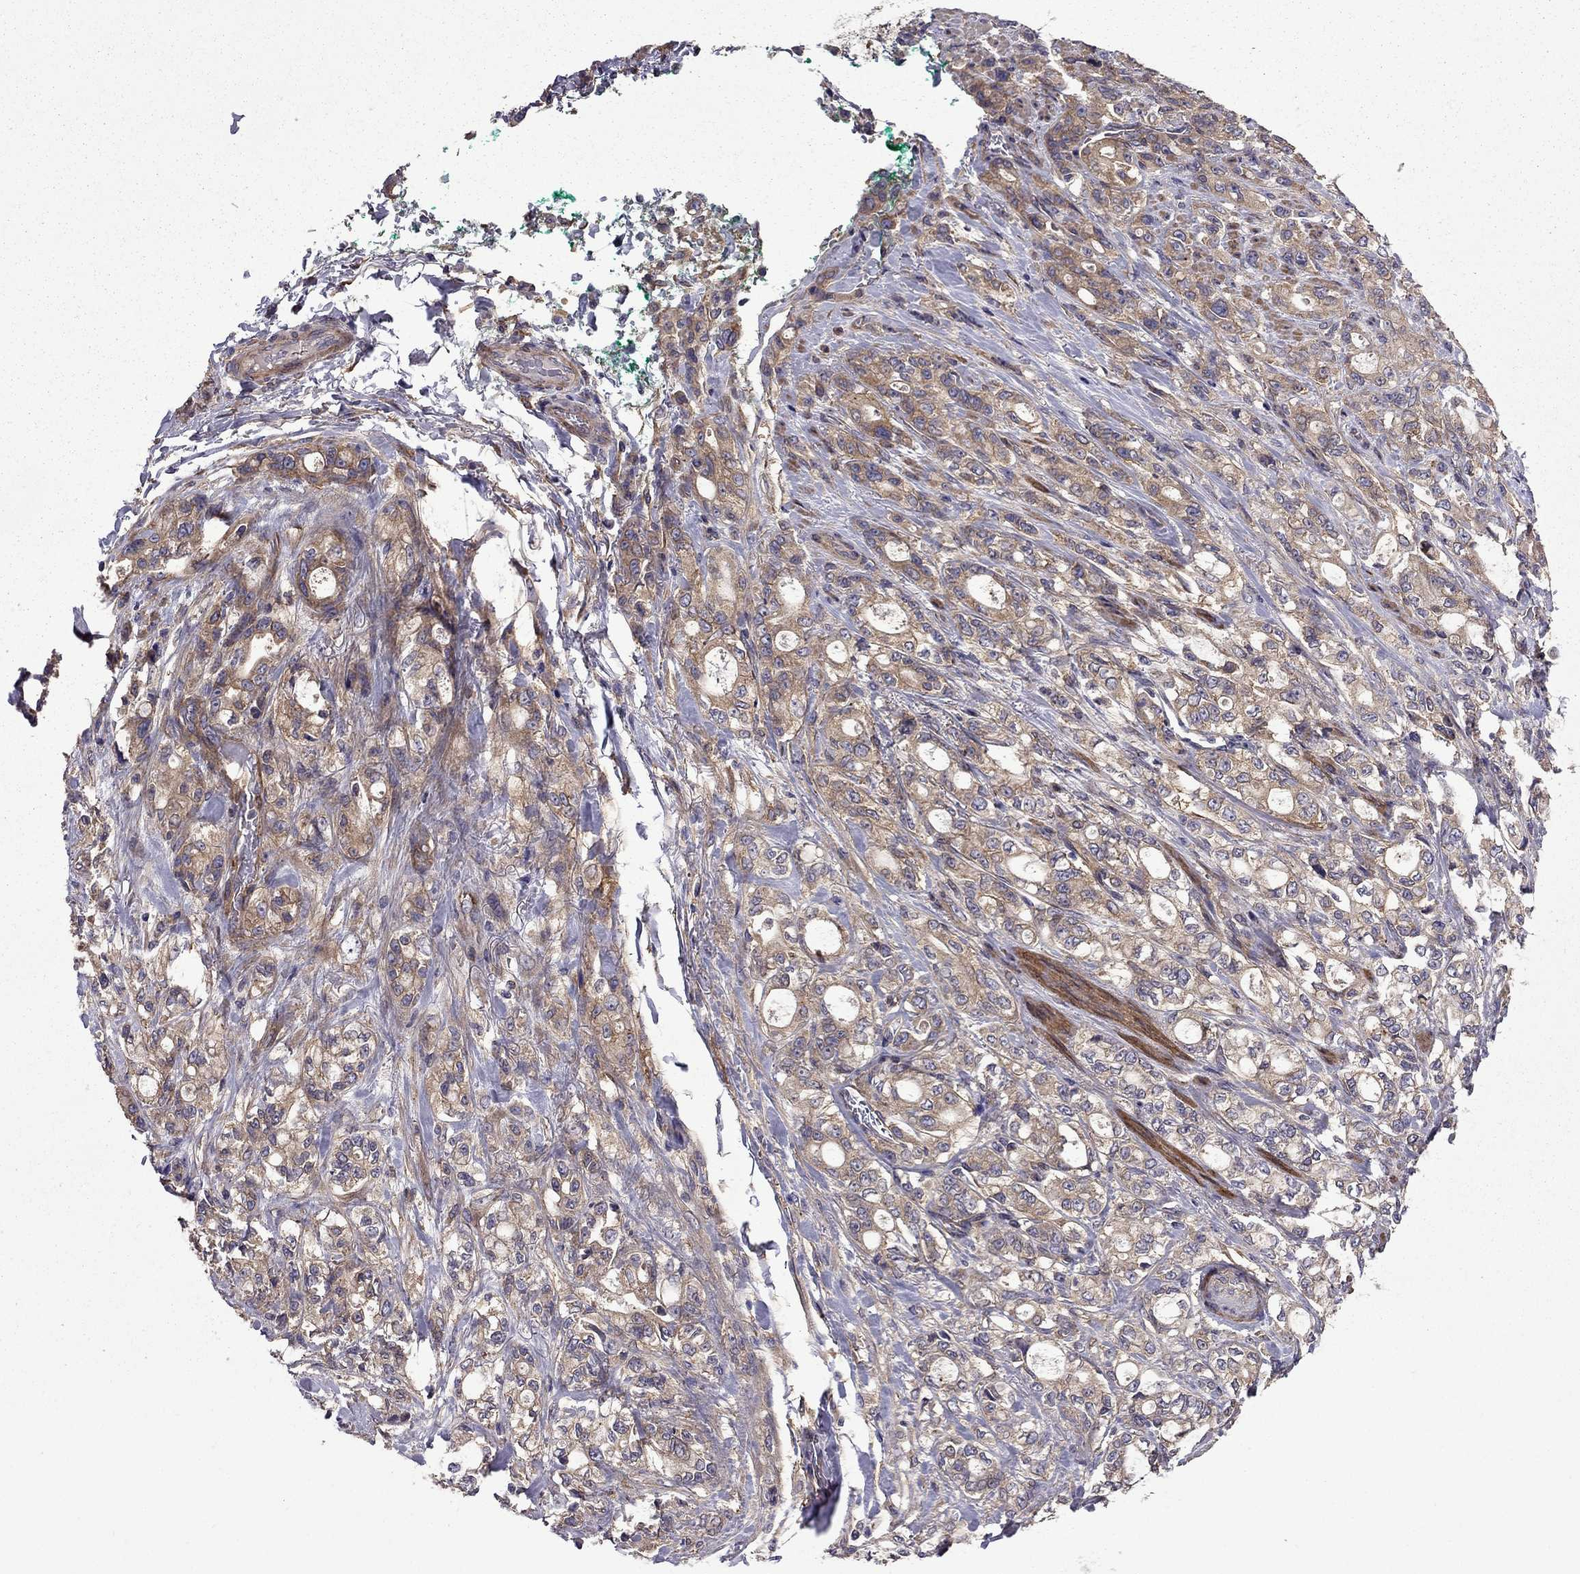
{"staining": {"intensity": "moderate", "quantity": "25%-75%", "location": "cytoplasmic/membranous"}, "tissue": "stomach cancer", "cell_type": "Tumor cells", "image_type": "cancer", "snomed": [{"axis": "morphology", "description": "Adenocarcinoma, NOS"}, {"axis": "topography", "description": "Stomach"}], "caption": "A micrograph of human adenocarcinoma (stomach) stained for a protein reveals moderate cytoplasmic/membranous brown staining in tumor cells. Using DAB (3,3'-diaminobenzidine) (brown) and hematoxylin (blue) stains, captured at high magnification using brightfield microscopy.", "gene": "ITGB1", "patient": {"sex": "male", "age": 63}}